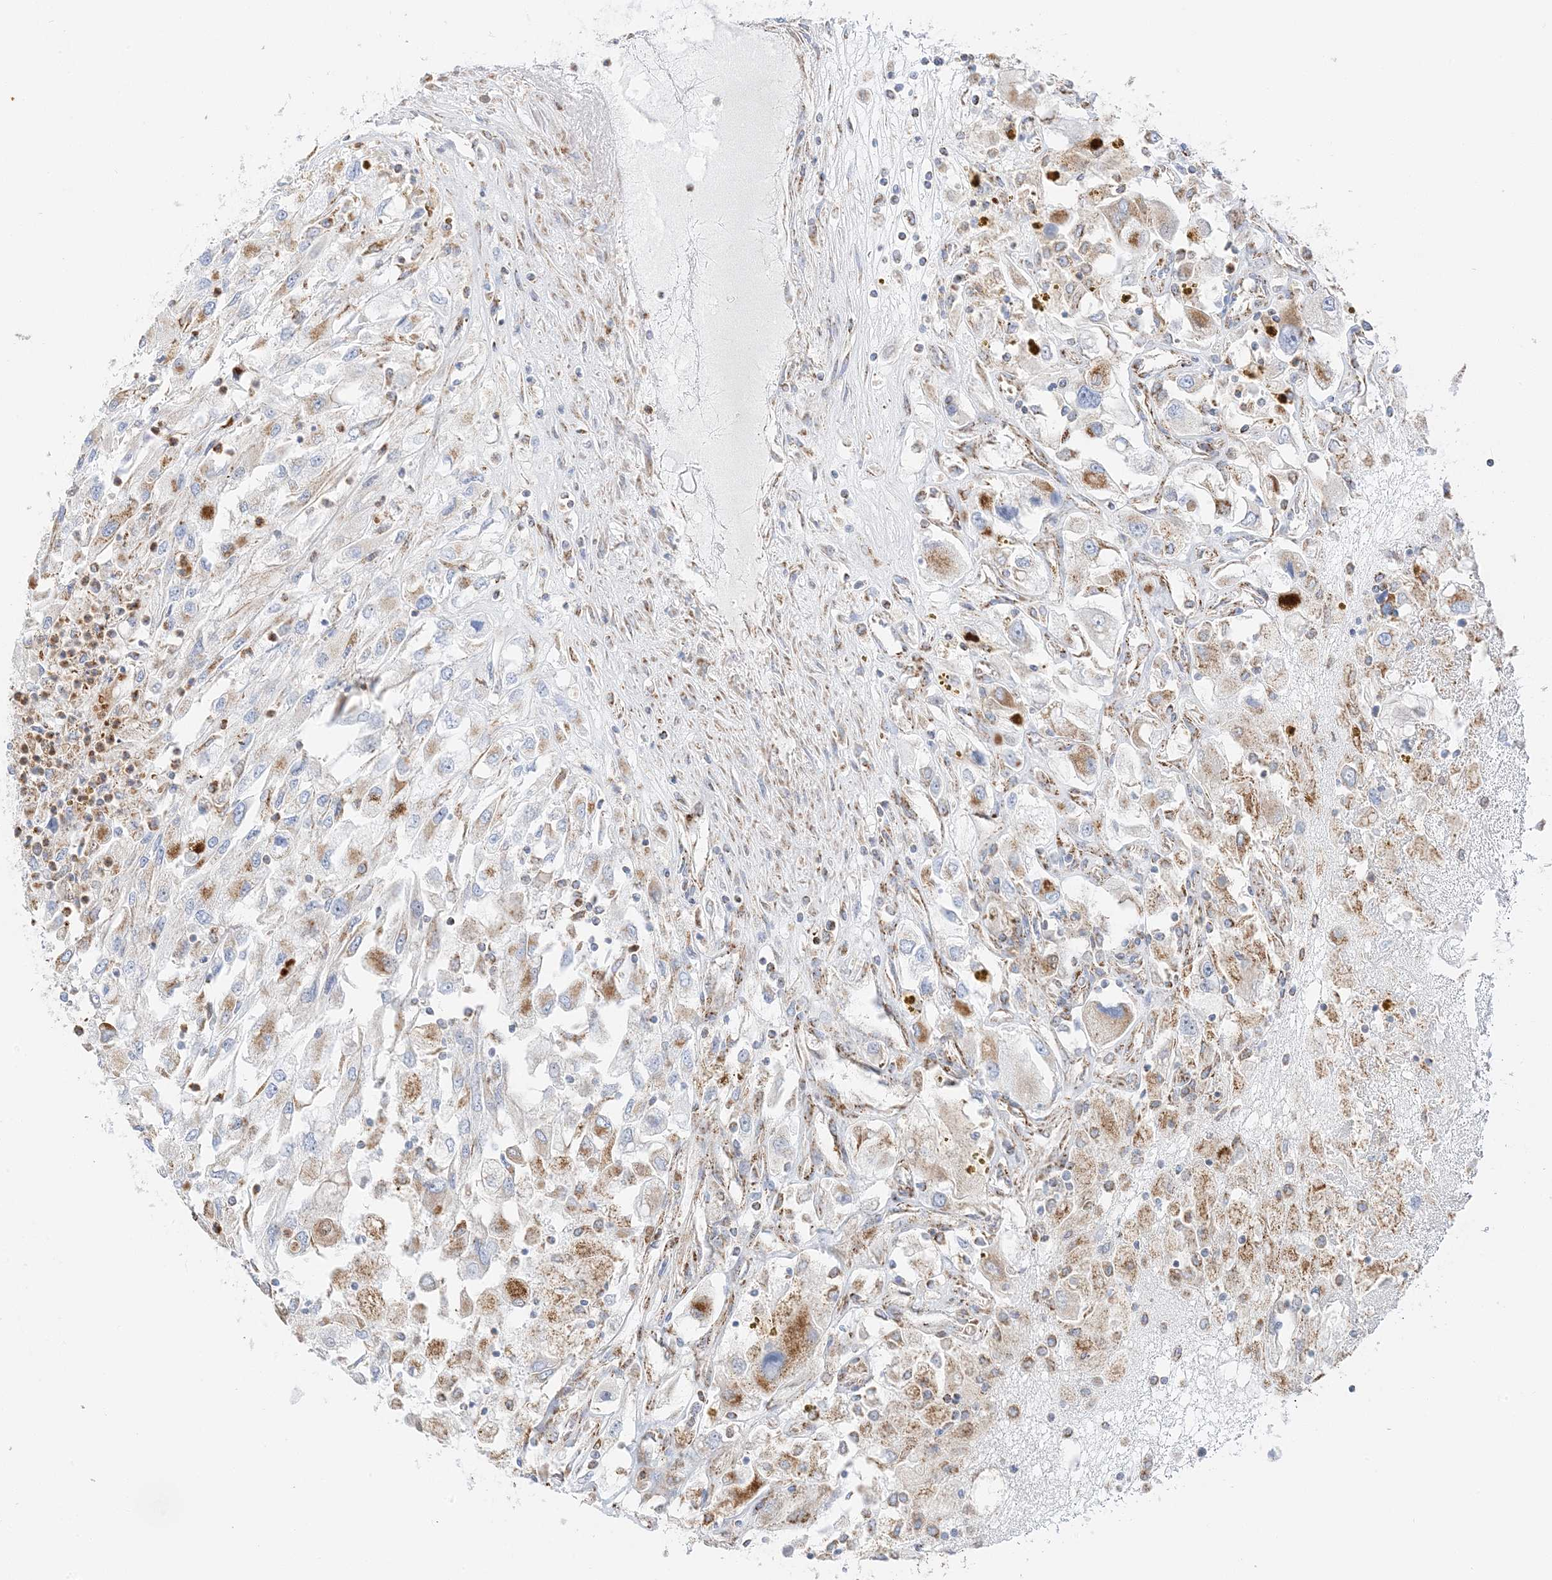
{"staining": {"intensity": "moderate", "quantity": ">75%", "location": "cytoplasmic/membranous"}, "tissue": "renal cancer", "cell_type": "Tumor cells", "image_type": "cancer", "snomed": [{"axis": "morphology", "description": "Adenocarcinoma, NOS"}, {"axis": "topography", "description": "Kidney"}], "caption": "Immunohistochemical staining of renal cancer (adenocarcinoma) exhibits medium levels of moderate cytoplasmic/membranous protein staining in about >75% of tumor cells. (Brightfield microscopy of DAB IHC at high magnification).", "gene": "CAPN13", "patient": {"sex": "female", "age": 52}}